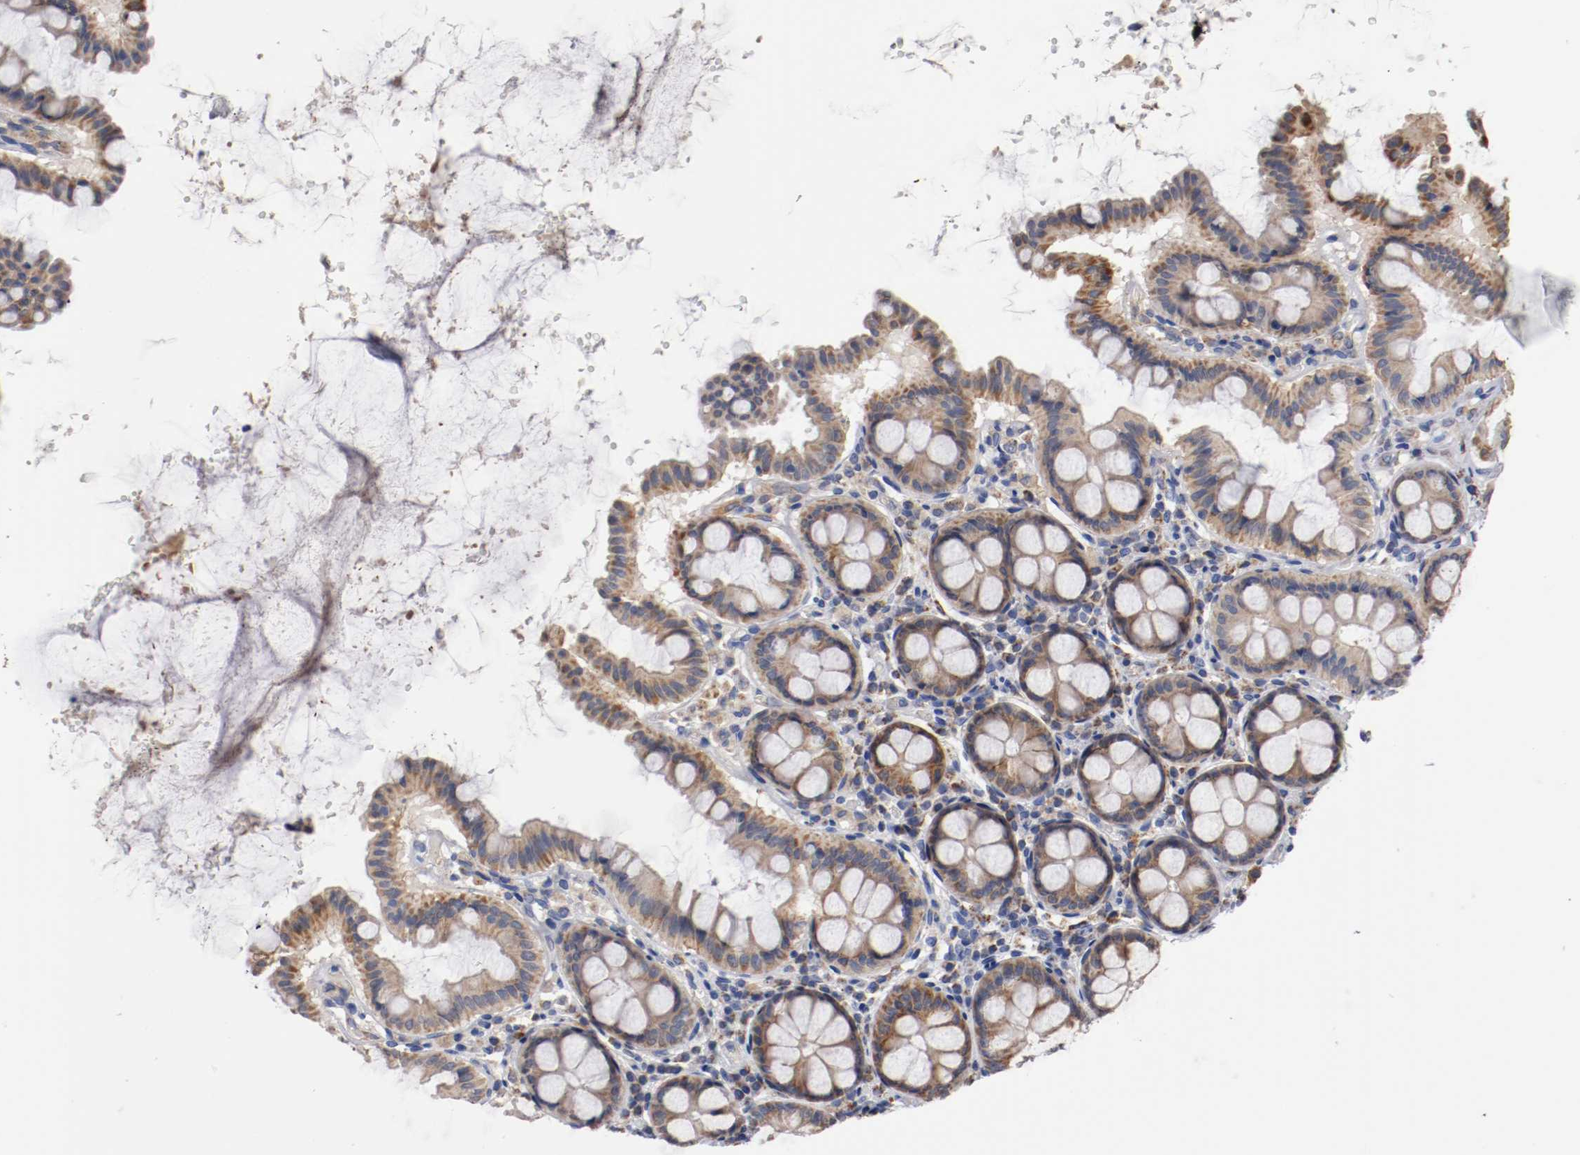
{"staining": {"intensity": "weak", "quantity": "25%-75%", "location": "cytoplasmic/membranous"}, "tissue": "colon", "cell_type": "Endothelial cells", "image_type": "normal", "snomed": [{"axis": "morphology", "description": "Normal tissue, NOS"}, {"axis": "topography", "description": "Colon"}], "caption": "A brown stain highlights weak cytoplasmic/membranous positivity of a protein in endothelial cells of unremarkable colon. The staining is performed using DAB (3,3'-diaminobenzidine) brown chromogen to label protein expression. The nuclei are counter-stained blue using hematoxylin.", "gene": "PCSK6", "patient": {"sex": "female", "age": 61}}